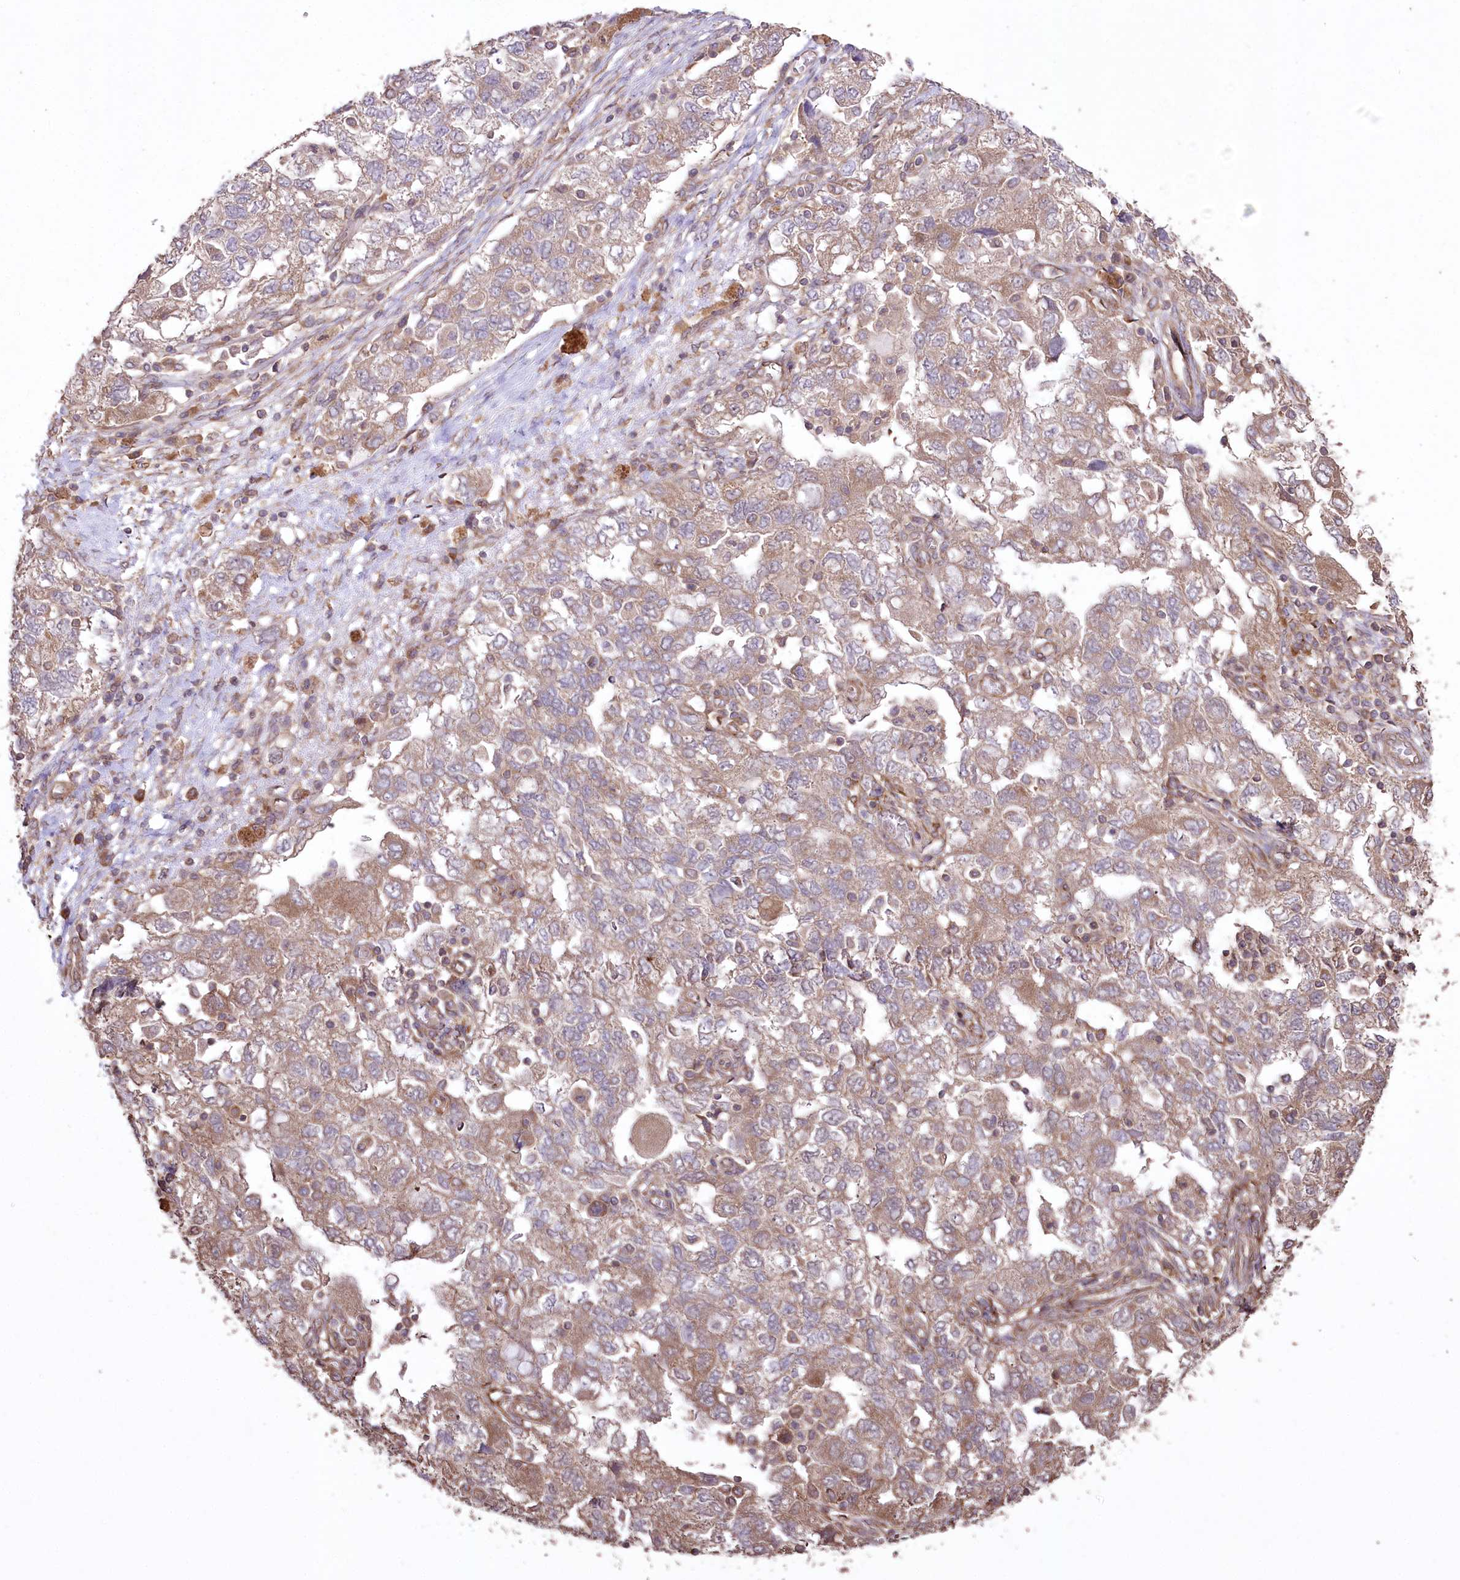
{"staining": {"intensity": "weak", "quantity": ">75%", "location": "cytoplasmic/membranous"}, "tissue": "ovarian cancer", "cell_type": "Tumor cells", "image_type": "cancer", "snomed": [{"axis": "morphology", "description": "Carcinoma, NOS"}, {"axis": "morphology", "description": "Cystadenocarcinoma, serous, NOS"}, {"axis": "topography", "description": "Ovary"}], "caption": "Immunohistochemistry (DAB (3,3'-diaminobenzidine)) staining of serous cystadenocarcinoma (ovarian) reveals weak cytoplasmic/membranous protein staining in approximately >75% of tumor cells.", "gene": "PRSS53", "patient": {"sex": "female", "age": 69}}